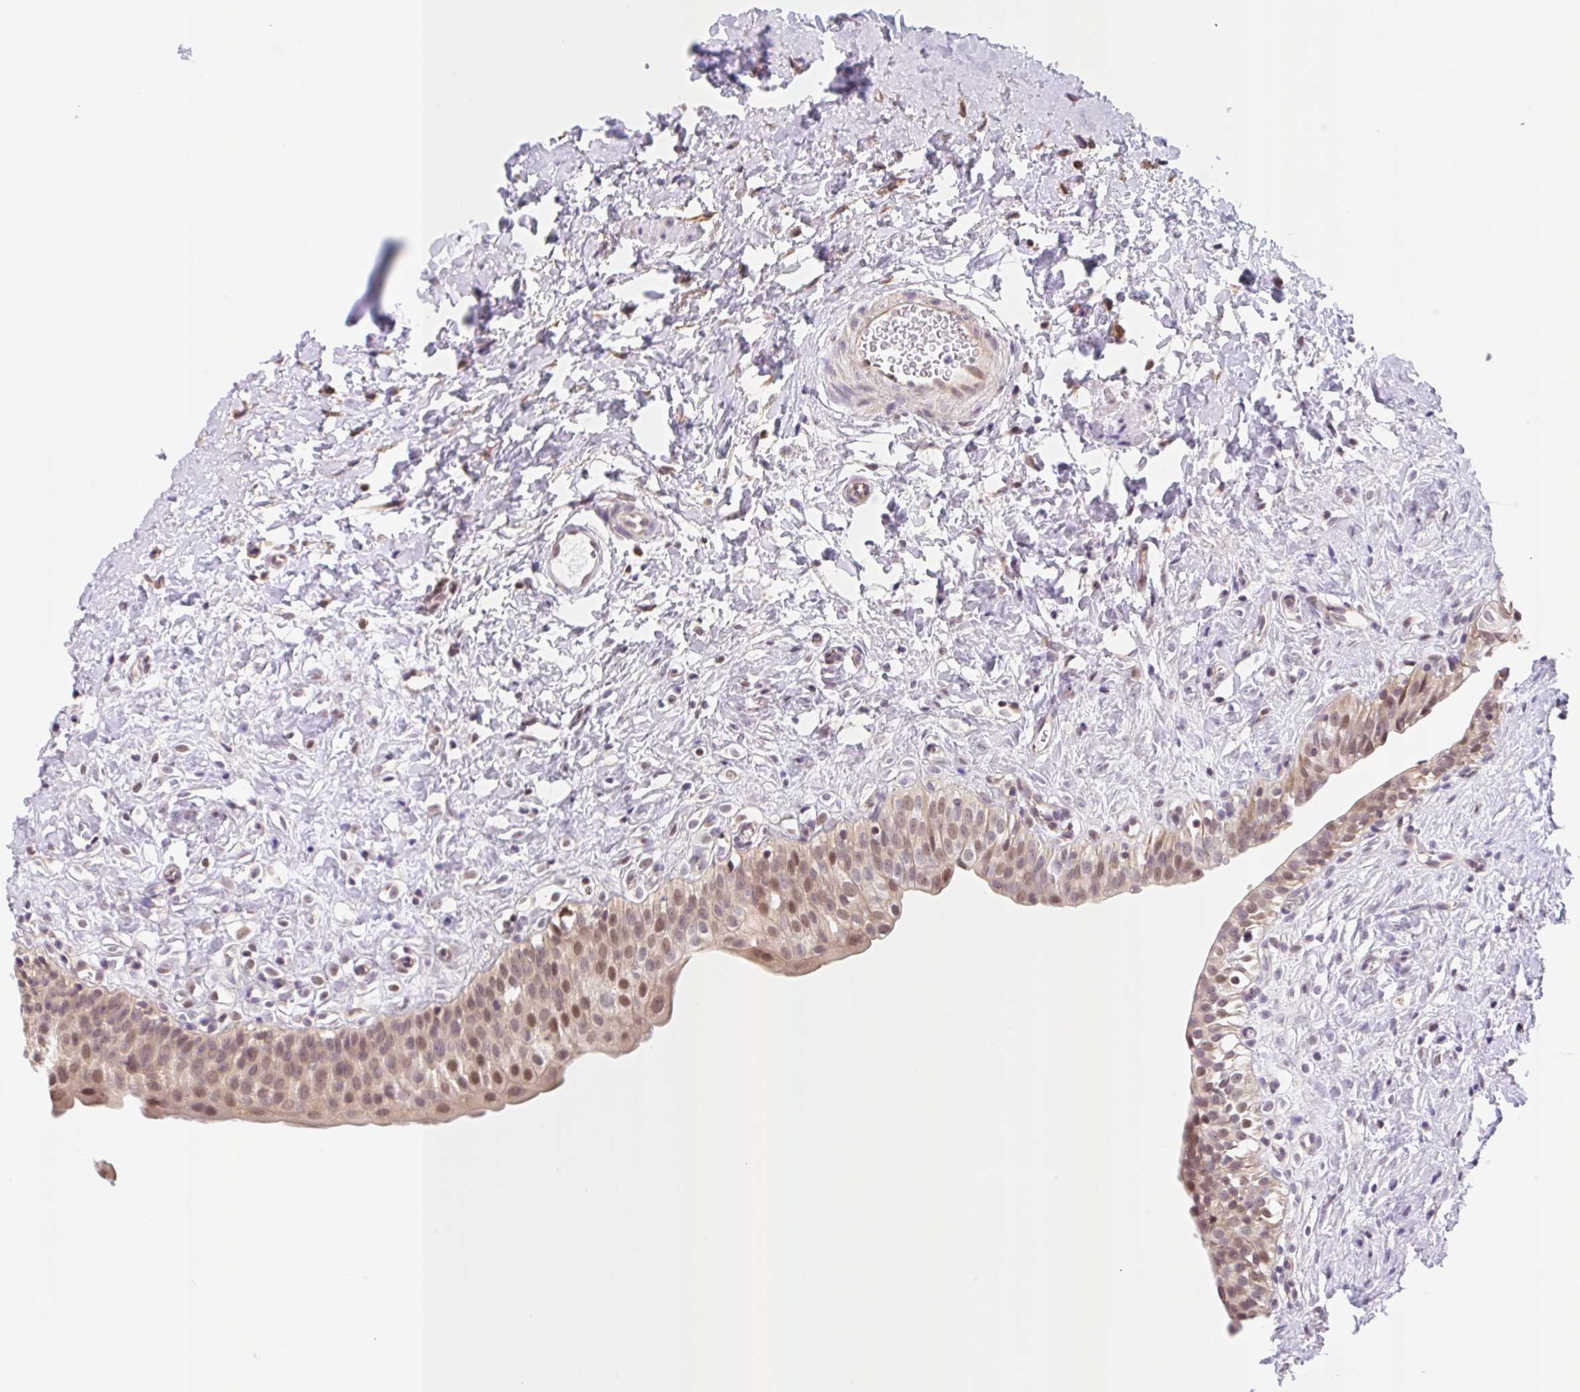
{"staining": {"intensity": "moderate", "quantity": ">75%", "location": "cytoplasmic/membranous,nuclear"}, "tissue": "urinary bladder", "cell_type": "Urothelial cells", "image_type": "normal", "snomed": [{"axis": "morphology", "description": "Normal tissue, NOS"}, {"axis": "topography", "description": "Urinary bladder"}], "caption": "Brown immunohistochemical staining in benign human urinary bladder demonstrates moderate cytoplasmic/membranous,nuclear positivity in approximately >75% of urothelial cells. Ihc stains the protein of interest in brown and the nuclei are stained blue.", "gene": "TBPL2", "patient": {"sex": "male", "age": 51}}